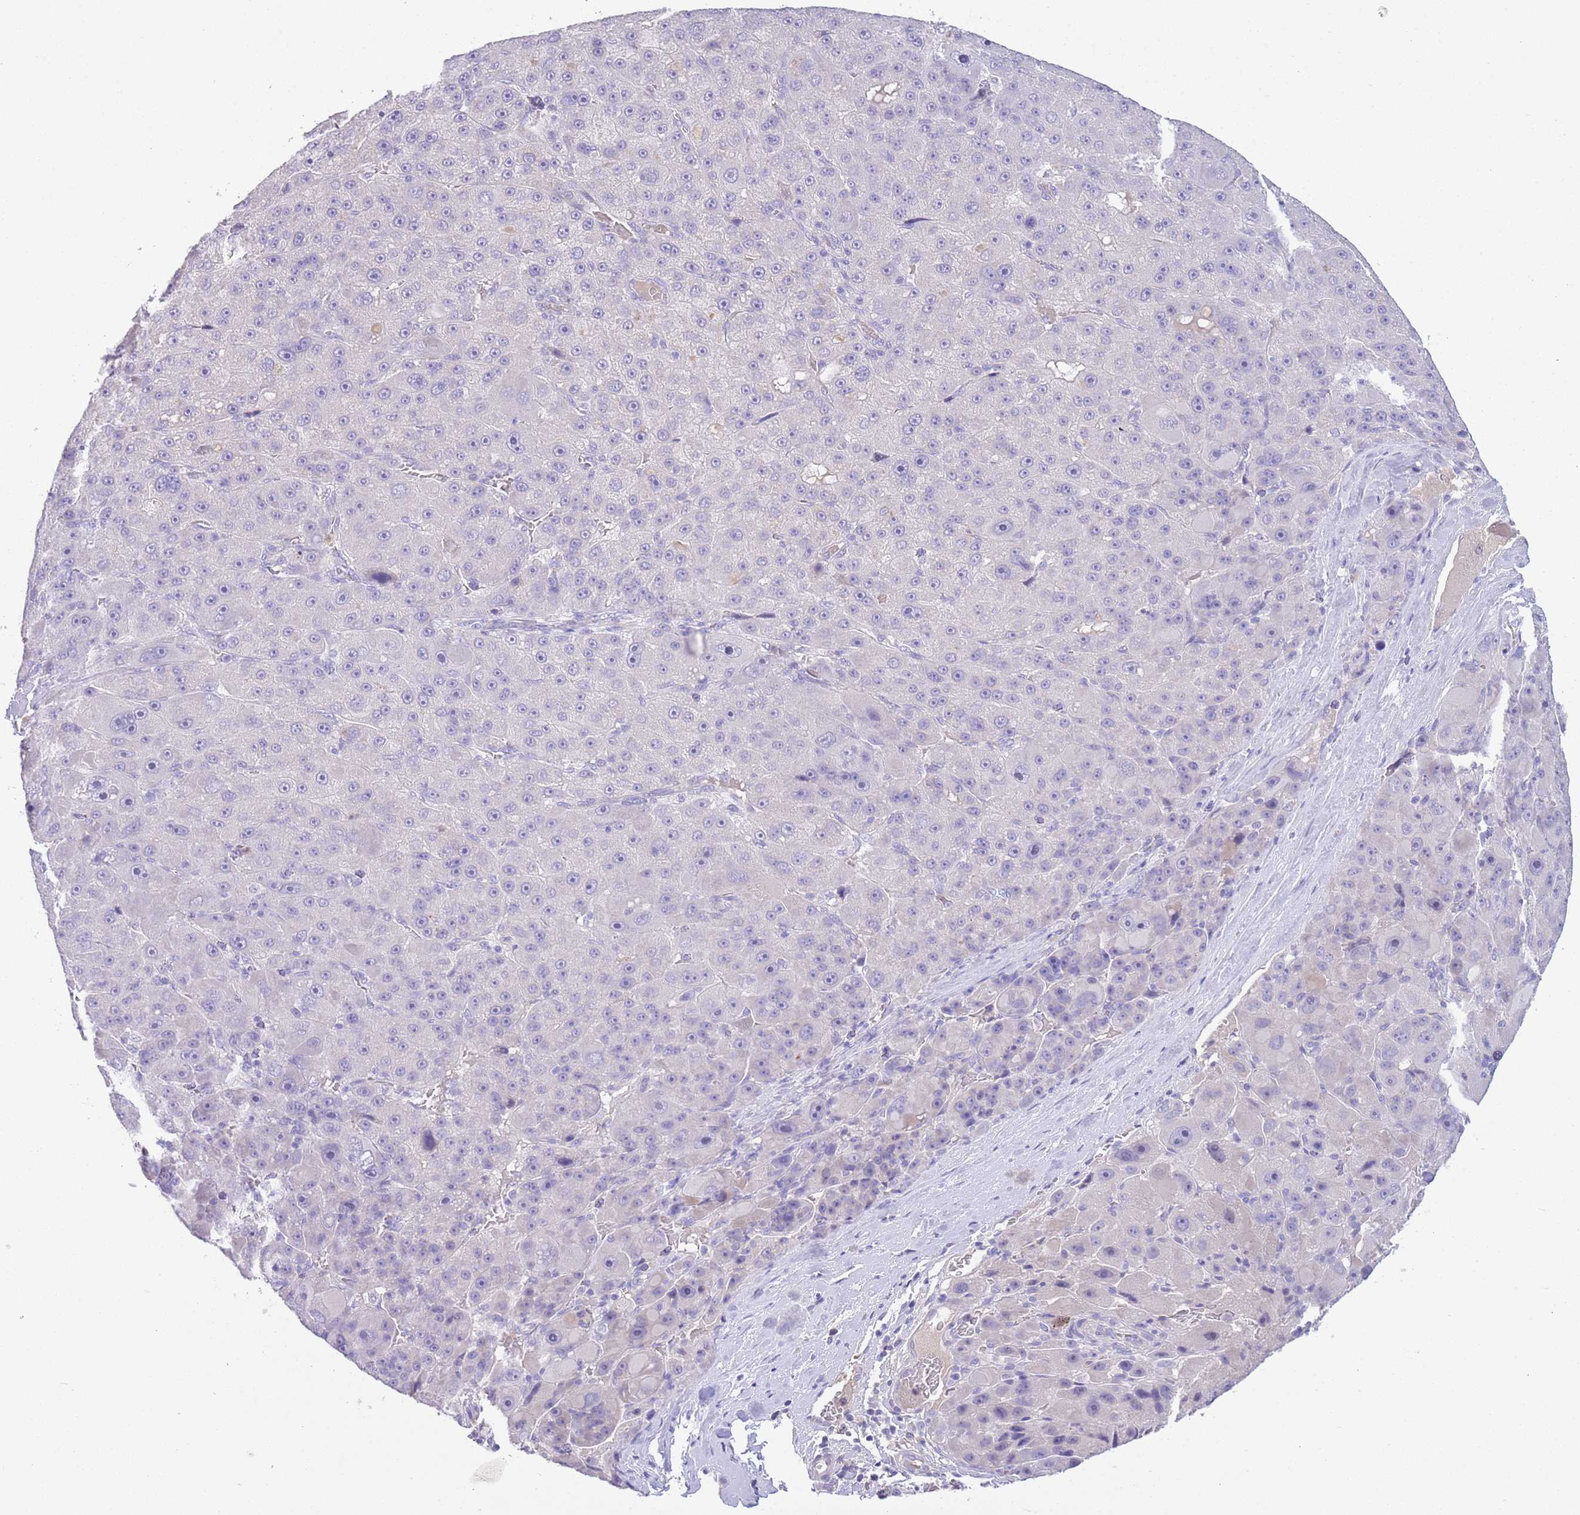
{"staining": {"intensity": "negative", "quantity": "none", "location": "none"}, "tissue": "liver cancer", "cell_type": "Tumor cells", "image_type": "cancer", "snomed": [{"axis": "morphology", "description": "Carcinoma, Hepatocellular, NOS"}, {"axis": "topography", "description": "Liver"}], "caption": "Protein analysis of hepatocellular carcinoma (liver) reveals no significant positivity in tumor cells.", "gene": "IGFL4", "patient": {"sex": "male", "age": 76}}